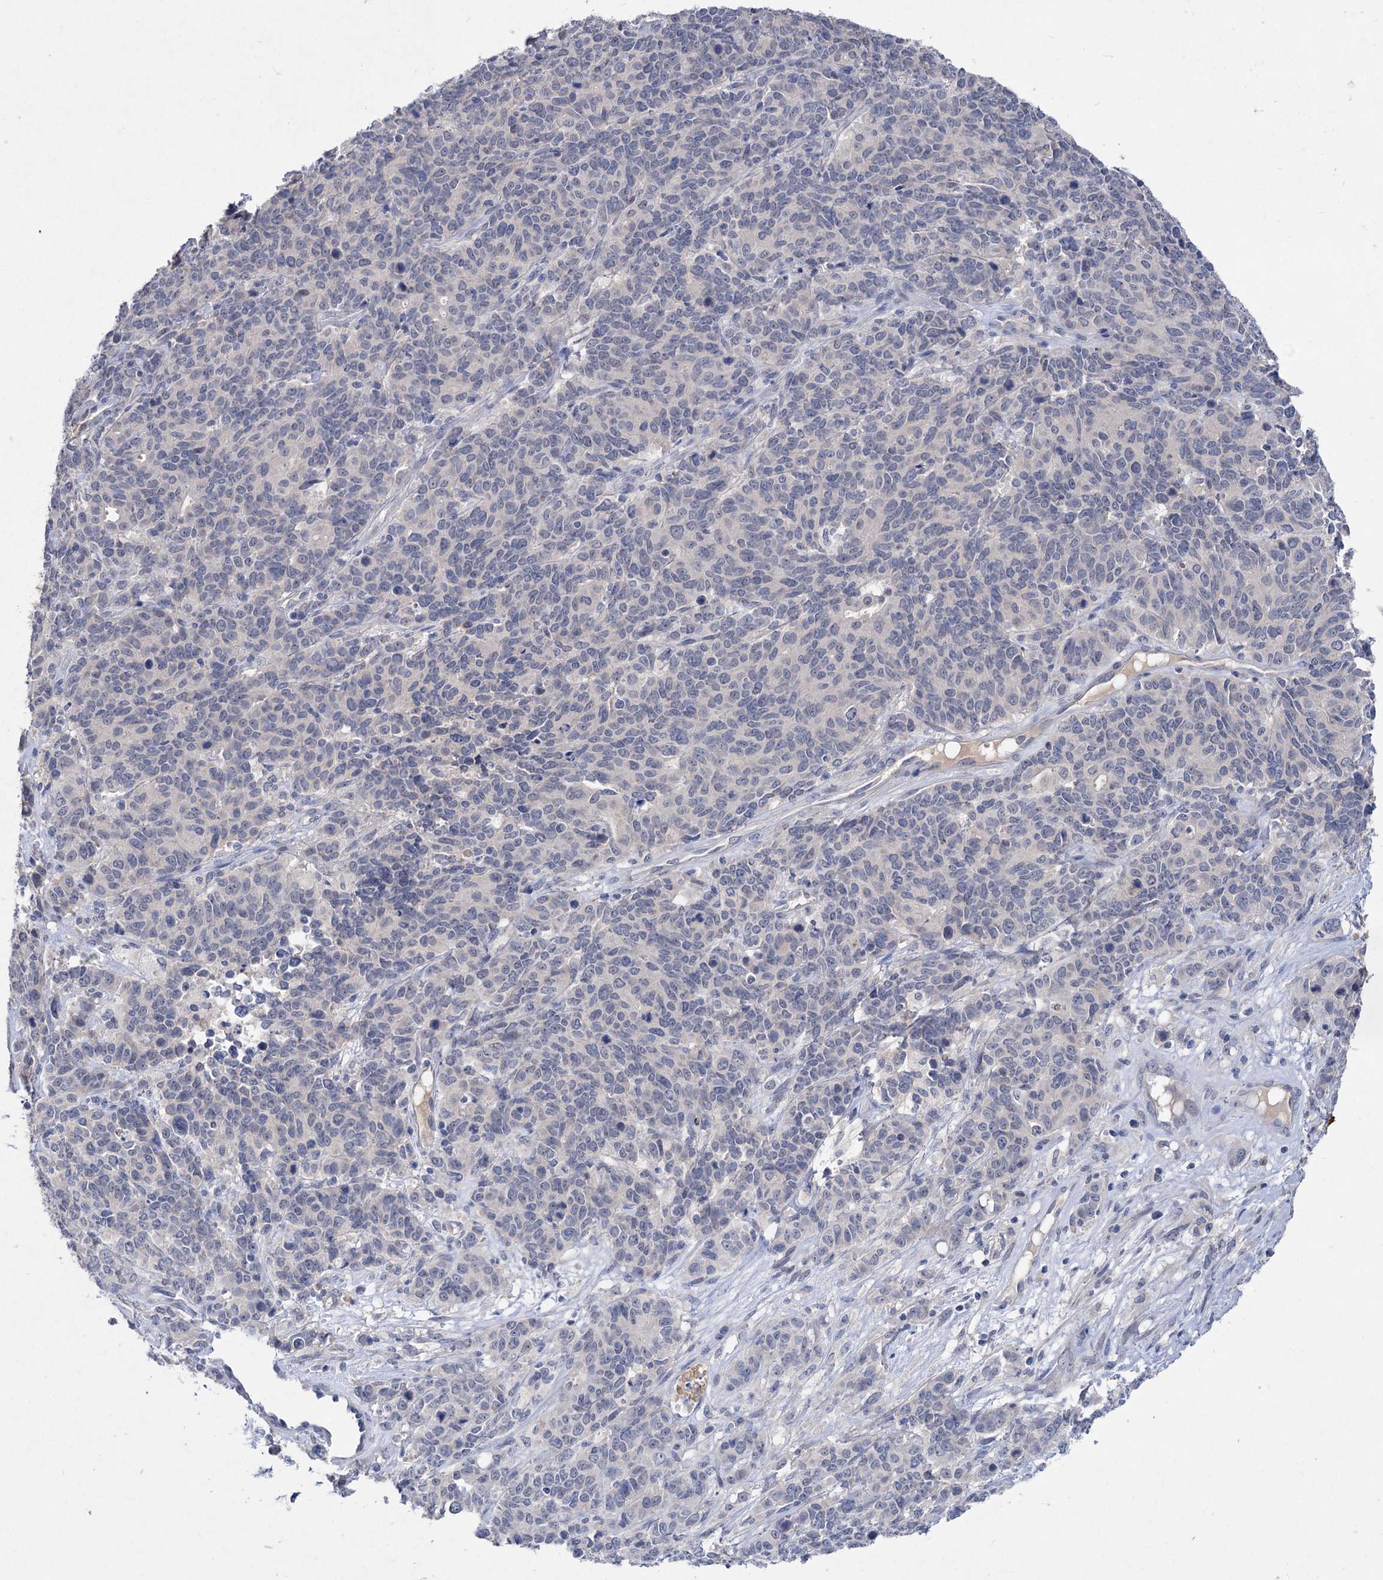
{"staining": {"intensity": "negative", "quantity": "none", "location": "none"}, "tissue": "cervical cancer", "cell_type": "Tumor cells", "image_type": "cancer", "snomed": [{"axis": "morphology", "description": "Squamous cell carcinoma, NOS"}, {"axis": "topography", "description": "Cervix"}], "caption": "Immunohistochemistry image of neoplastic tissue: cervical cancer stained with DAB shows no significant protein expression in tumor cells.", "gene": "ATP4A", "patient": {"sex": "female", "age": 60}}